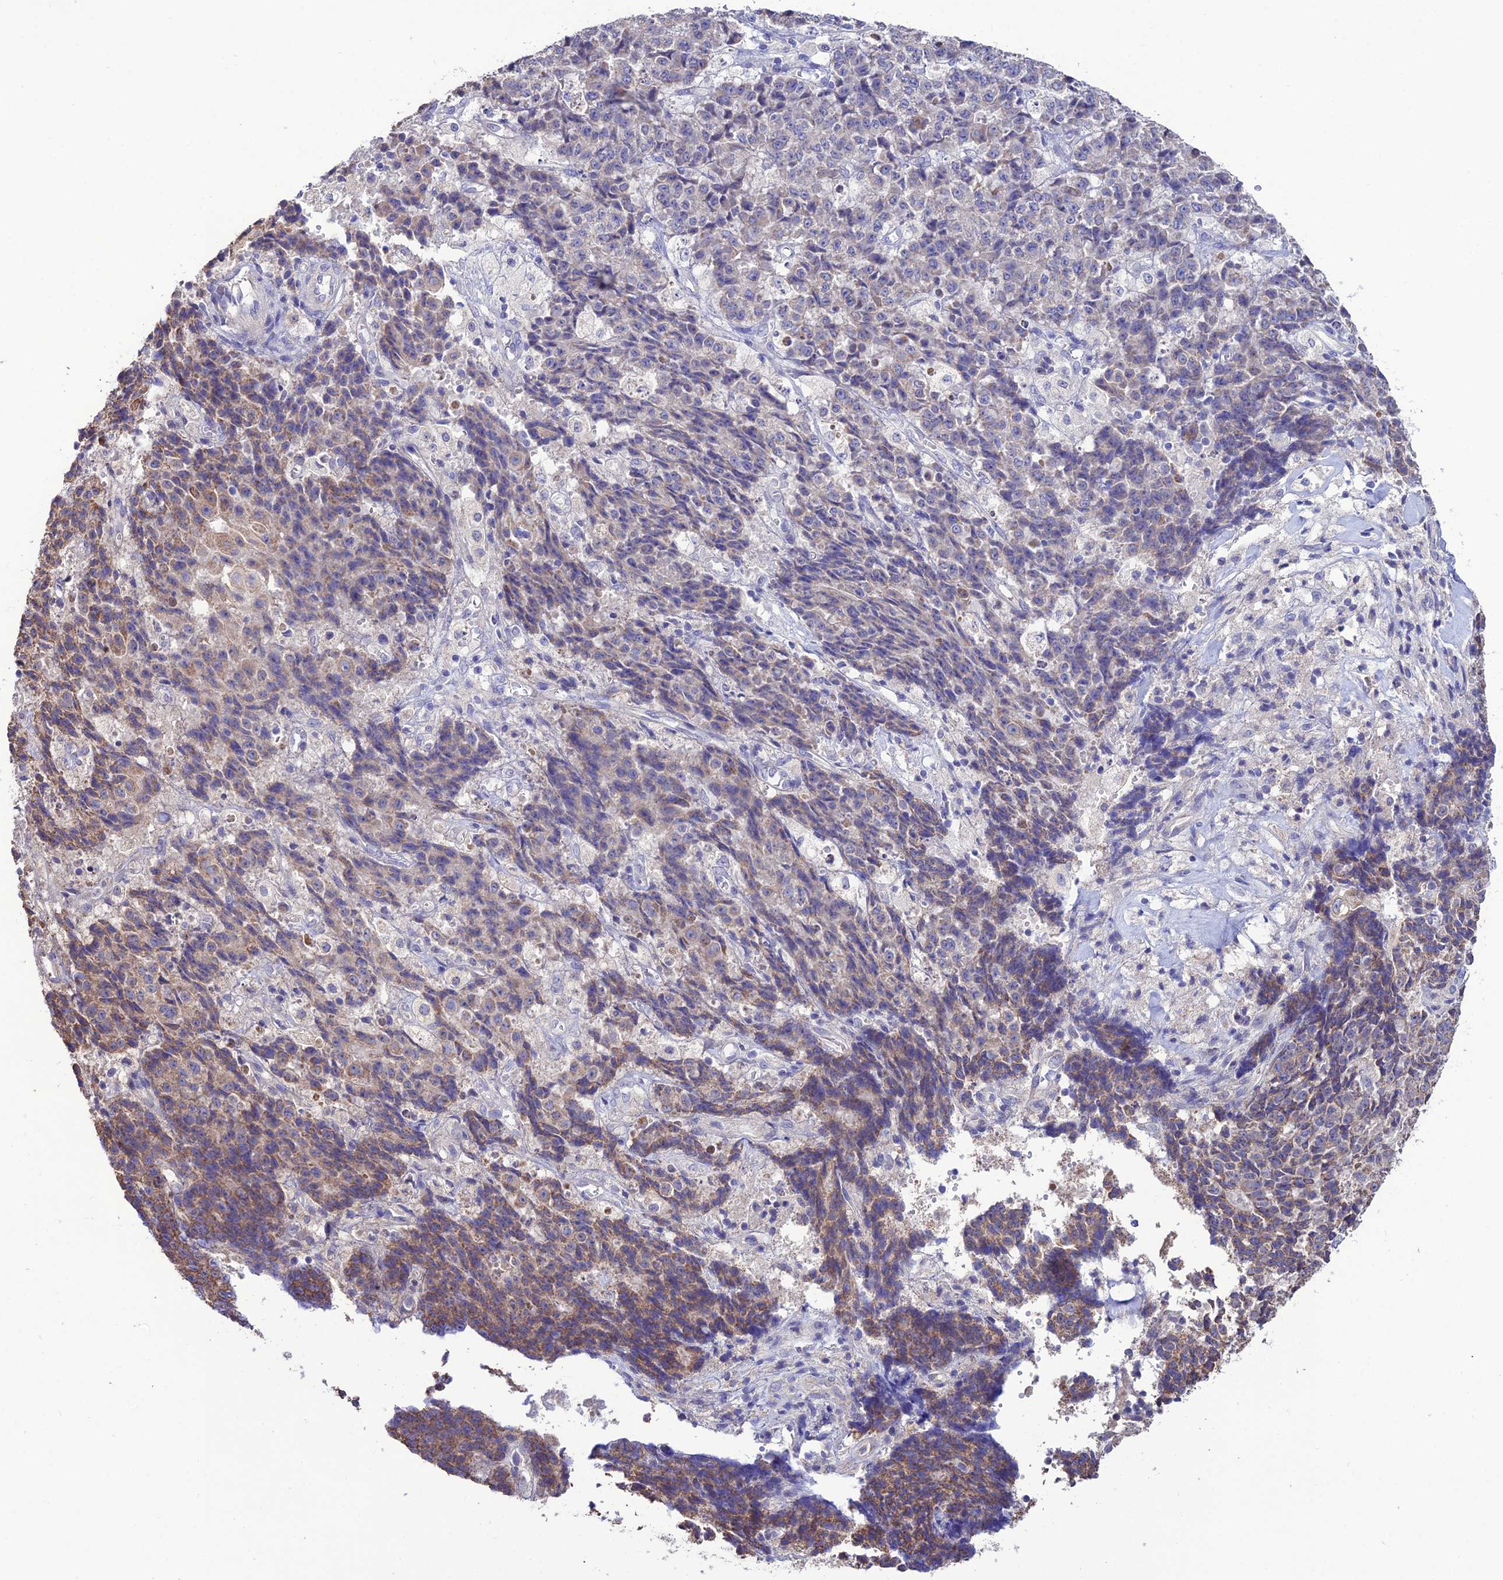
{"staining": {"intensity": "weak", "quantity": "<25%", "location": "cytoplasmic/membranous"}, "tissue": "ovarian cancer", "cell_type": "Tumor cells", "image_type": "cancer", "snomed": [{"axis": "morphology", "description": "Carcinoma, endometroid"}, {"axis": "topography", "description": "Ovary"}], "caption": "Immunohistochemical staining of human ovarian cancer (endometroid carcinoma) displays no significant staining in tumor cells. The staining is performed using DAB brown chromogen with nuclei counter-stained in using hematoxylin.", "gene": "HOGA1", "patient": {"sex": "female", "age": 42}}